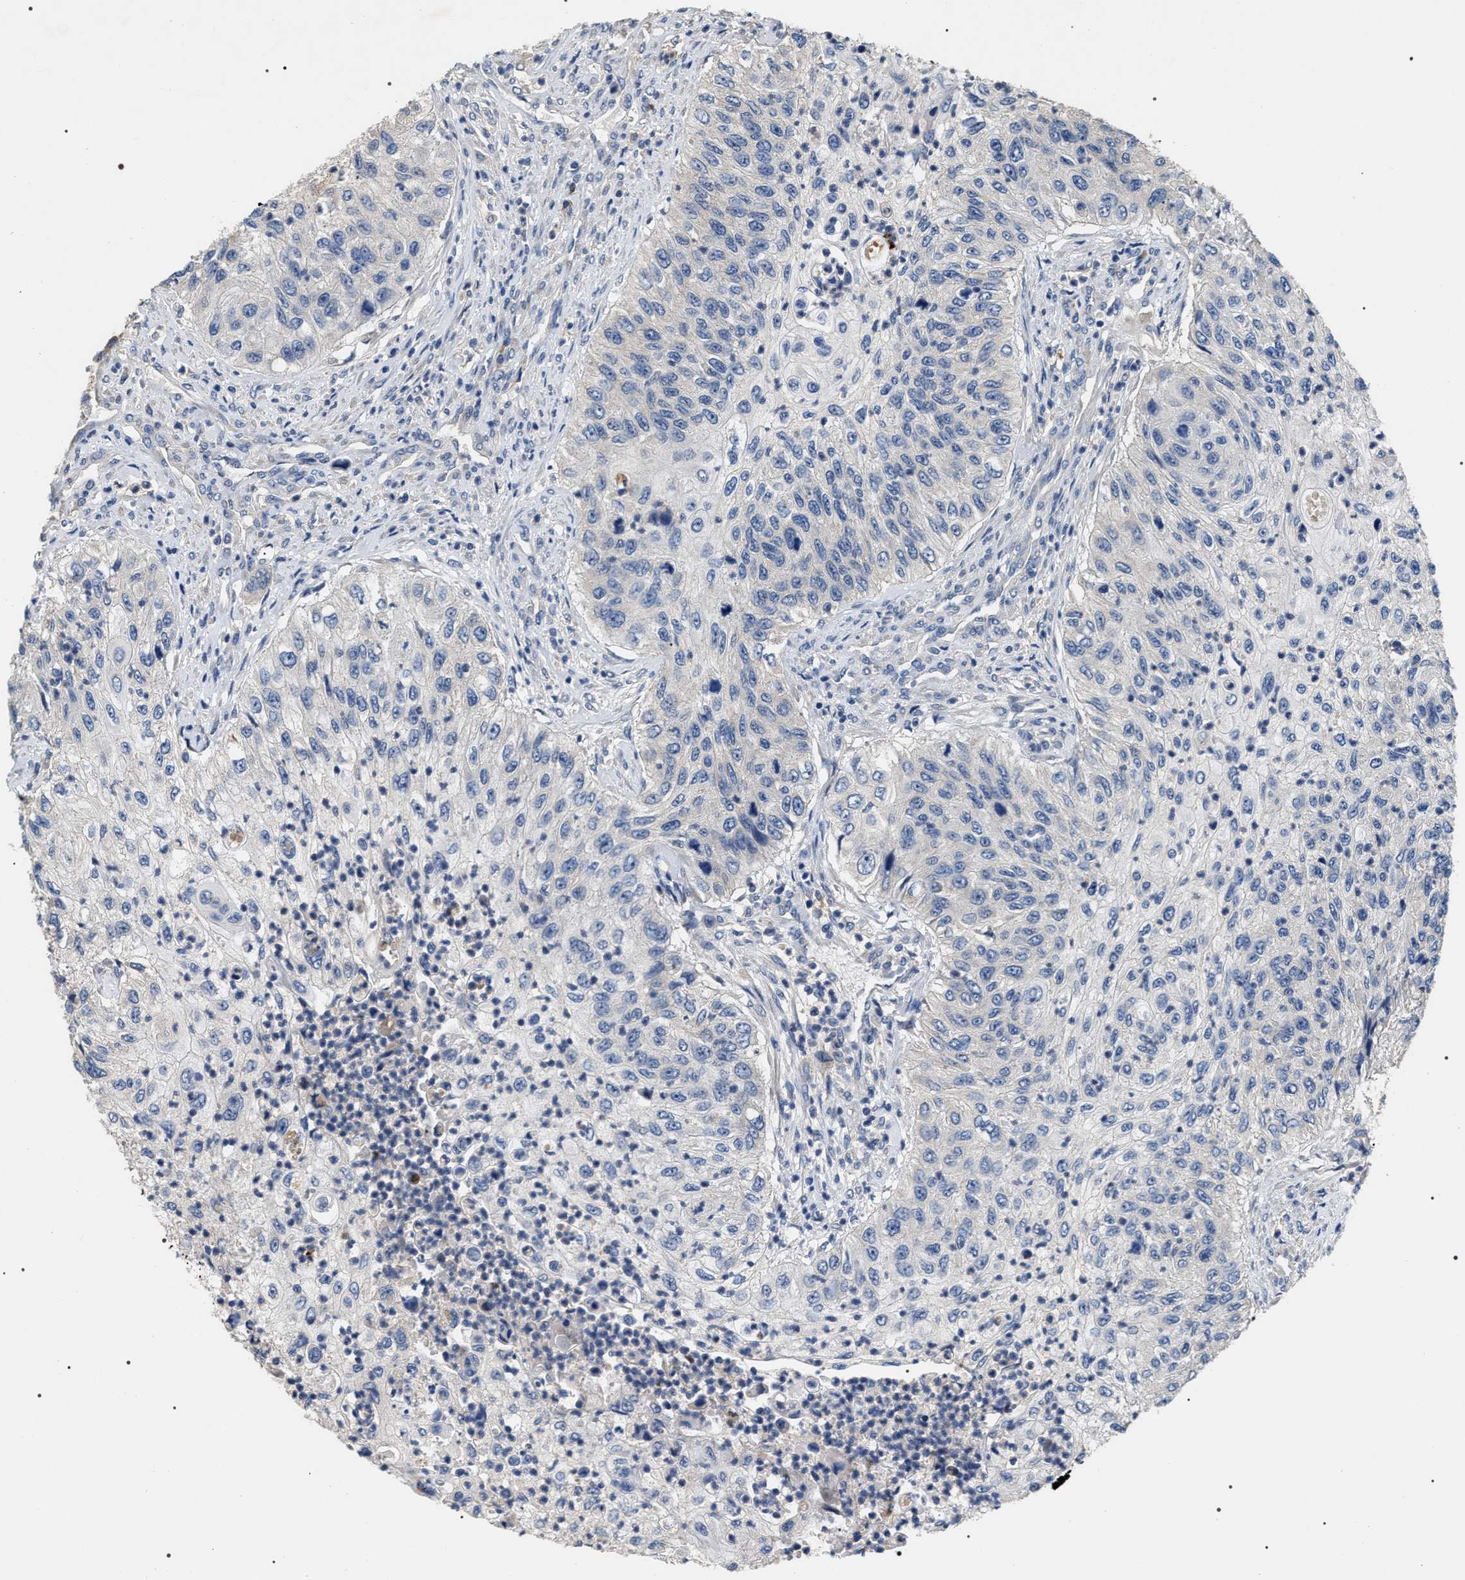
{"staining": {"intensity": "negative", "quantity": "none", "location": "none"}, "tissue": "urothelial cancer", "cell_type": "Tumor cells", "image_type": "cancer", "snomed": [{"axis": "morphology", "description": "Urothelial carcinoma, High grade"}, {"axis": "topography", "description": "Urinary bladder"}], "caption": "High power microscopy image of an immunohistochemistry histopathology image of urothelial cancer, revealing no significant expression in tumor cells.", "gene": "IFT81", "patient": {"sex": "female", "age": 60}}